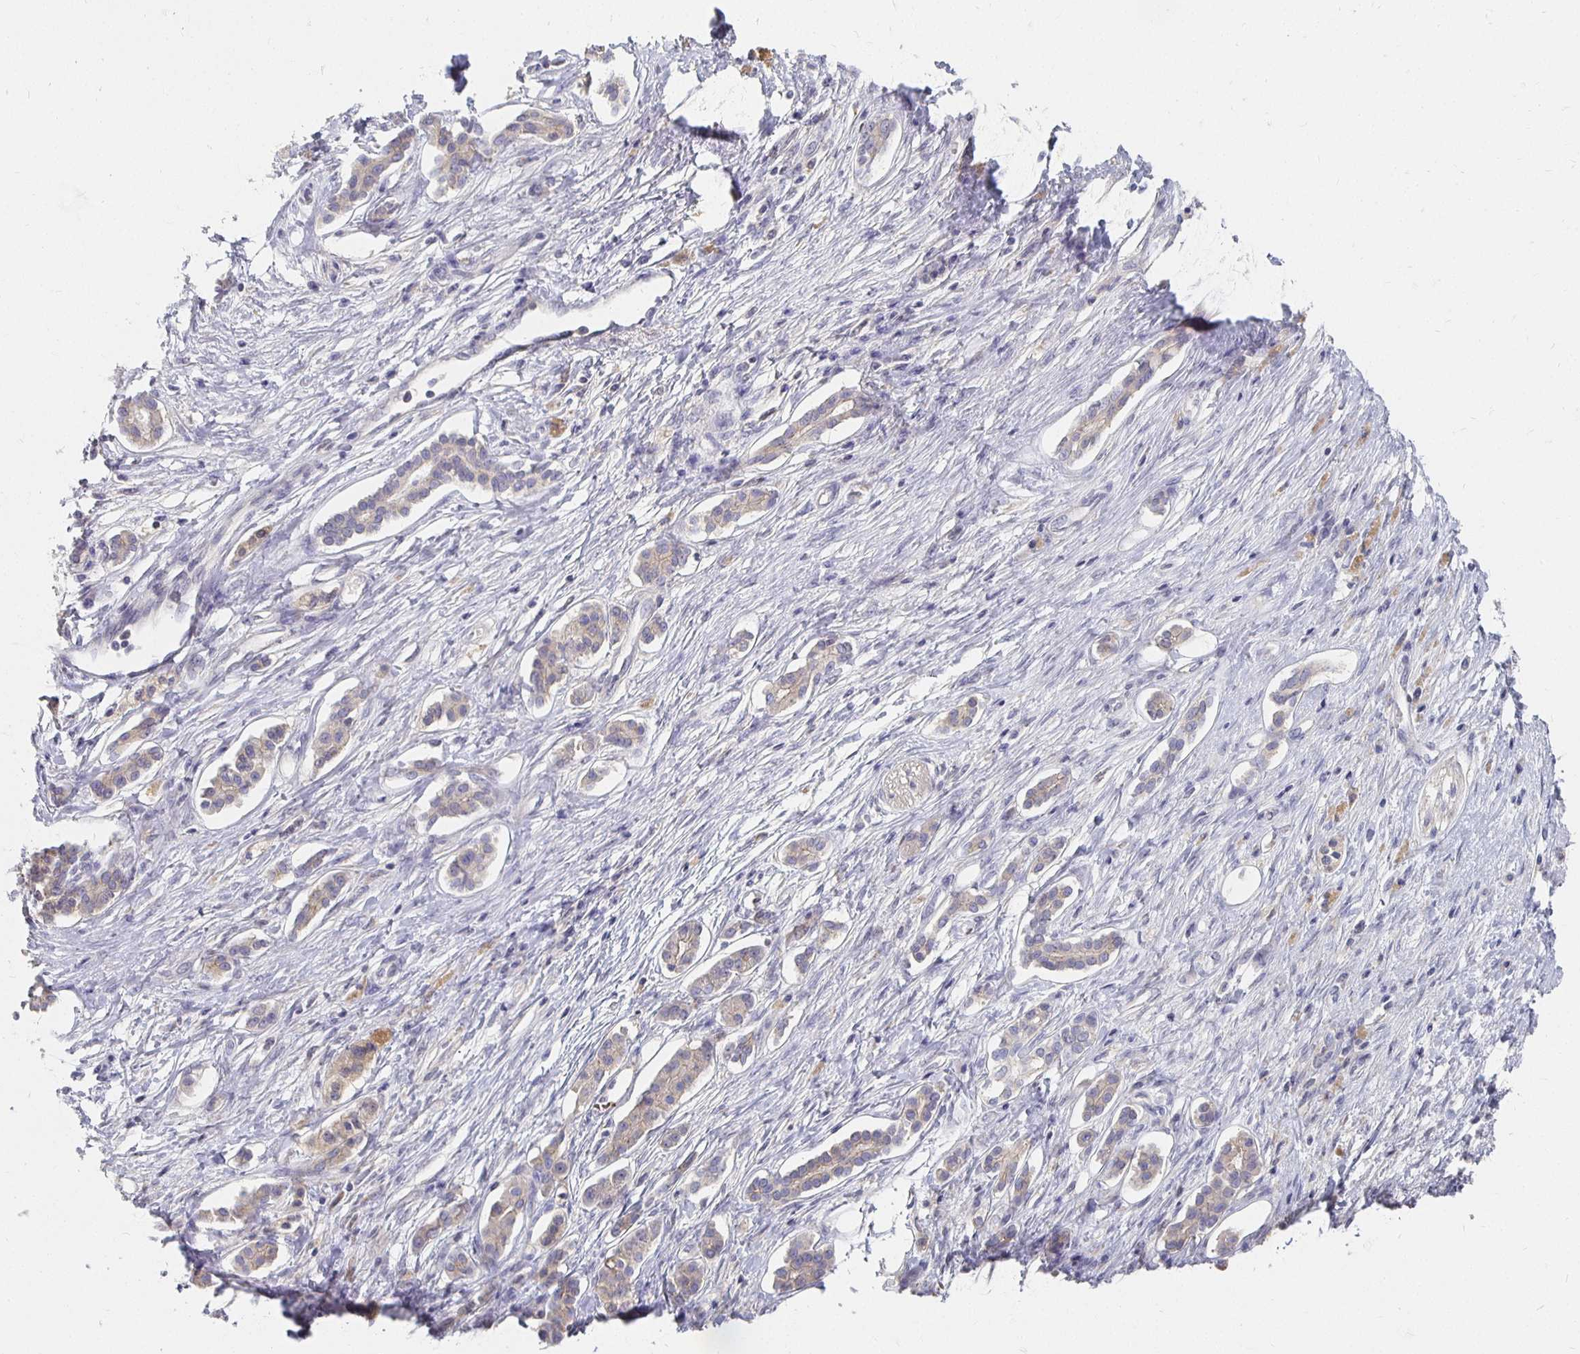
{"staining": {"intensity": "weak", "quantity": "<25%", "location": "cytoplasmic/membranous"}, "tissue": "pancreatic cancer", "cell_type": "Tumor cells", "image_type": "cancer", "snomed": [{"axis": "morphology", "description": "Adenocarcinoma, NOS"}, {"axis": "topography", "description": "Pancreas"}], "caption": "Immunohistochemistry histopathology image of neoplastic tissue: pancreatic adenocarcinoma stained with DAB demonstrates no significant protein expression in tumor cells. (DAB (3,3'-diaminobenzidine) immunohistochemistry (IHC) visualized using brightfield microscopy, high magnification).", "gene": "FKRP", "patient": {"sex": "male", "age": 68}}